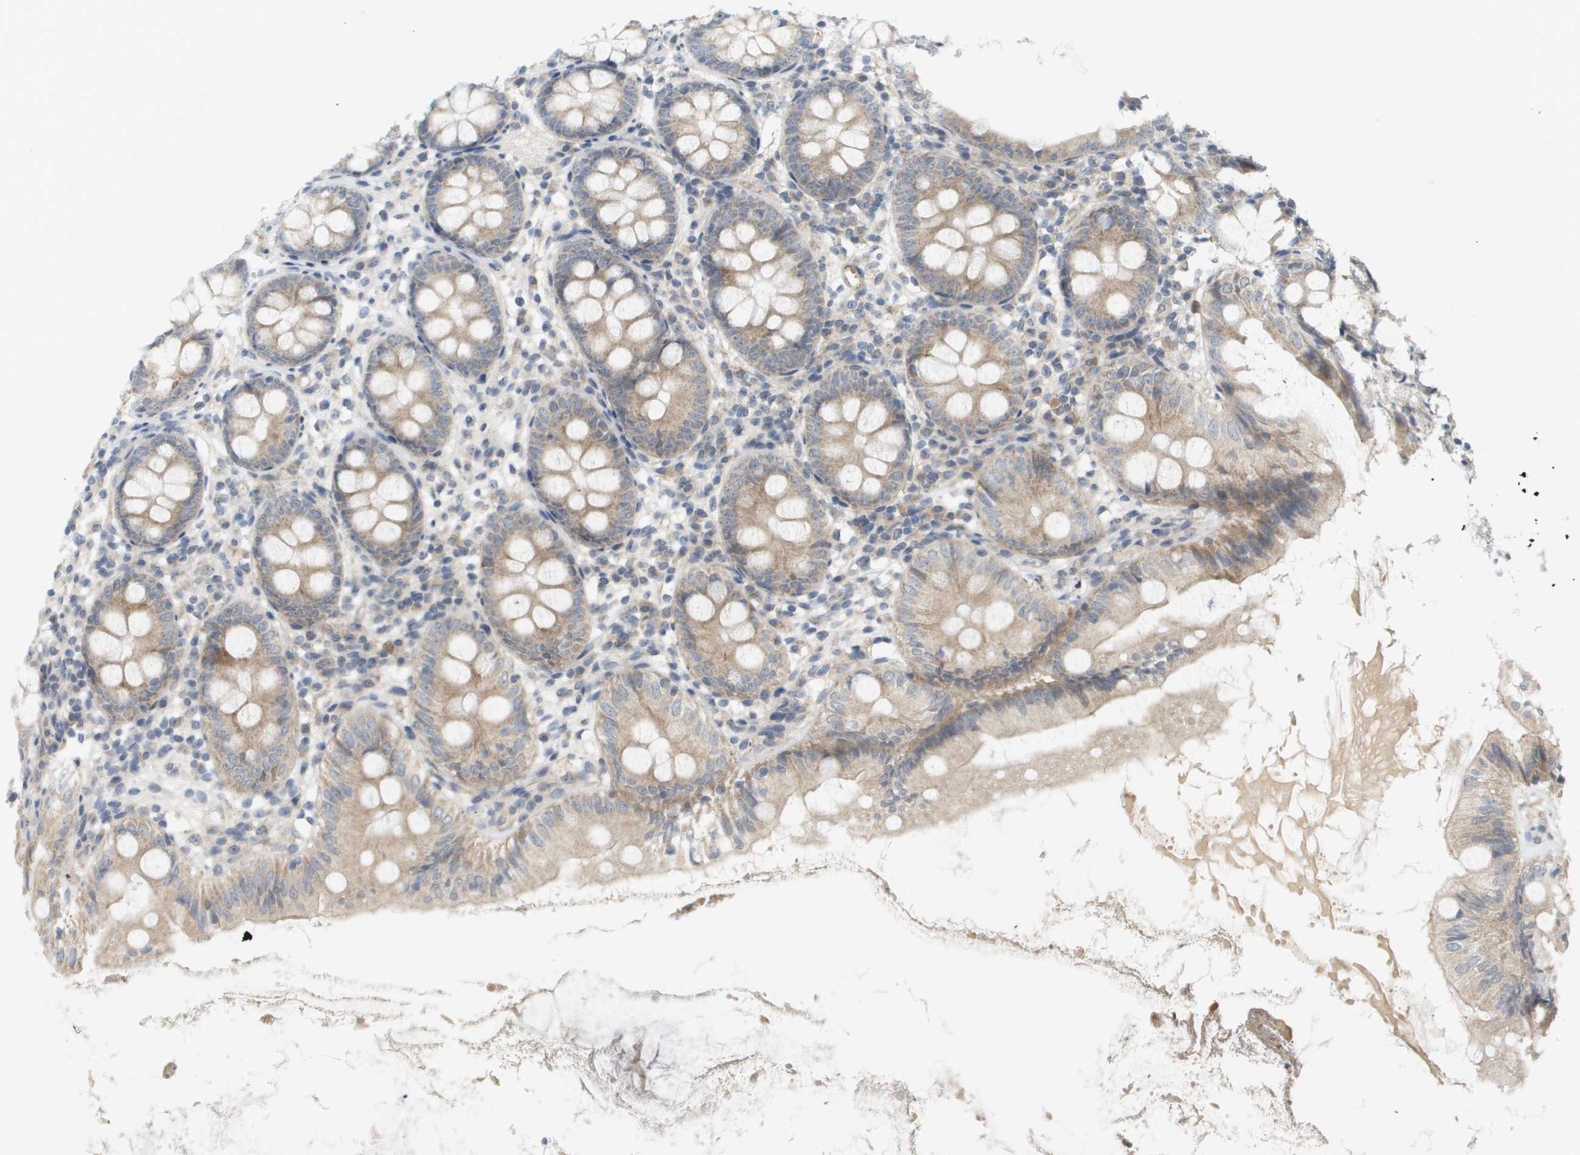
{"staining": {"intensity": "weak", "quantity": ">75%", "location": "cytoplasmic/membranous"}, "tissue": "appendix", "cell_type": "Glandular cells", "image_type": "normal", "snomed": [{"axis": "morphology", "description": "Normal tissue, NOS"}, {"axis": "topography", "description": "Appendix"}], "caption": "Protein expression analysis of normal human appendix reveals weak cytoplasmic/membranous staining in about >75% of glandular cells.", "gene": "PROC", "patient": {"sex": "female", "age": 77}}